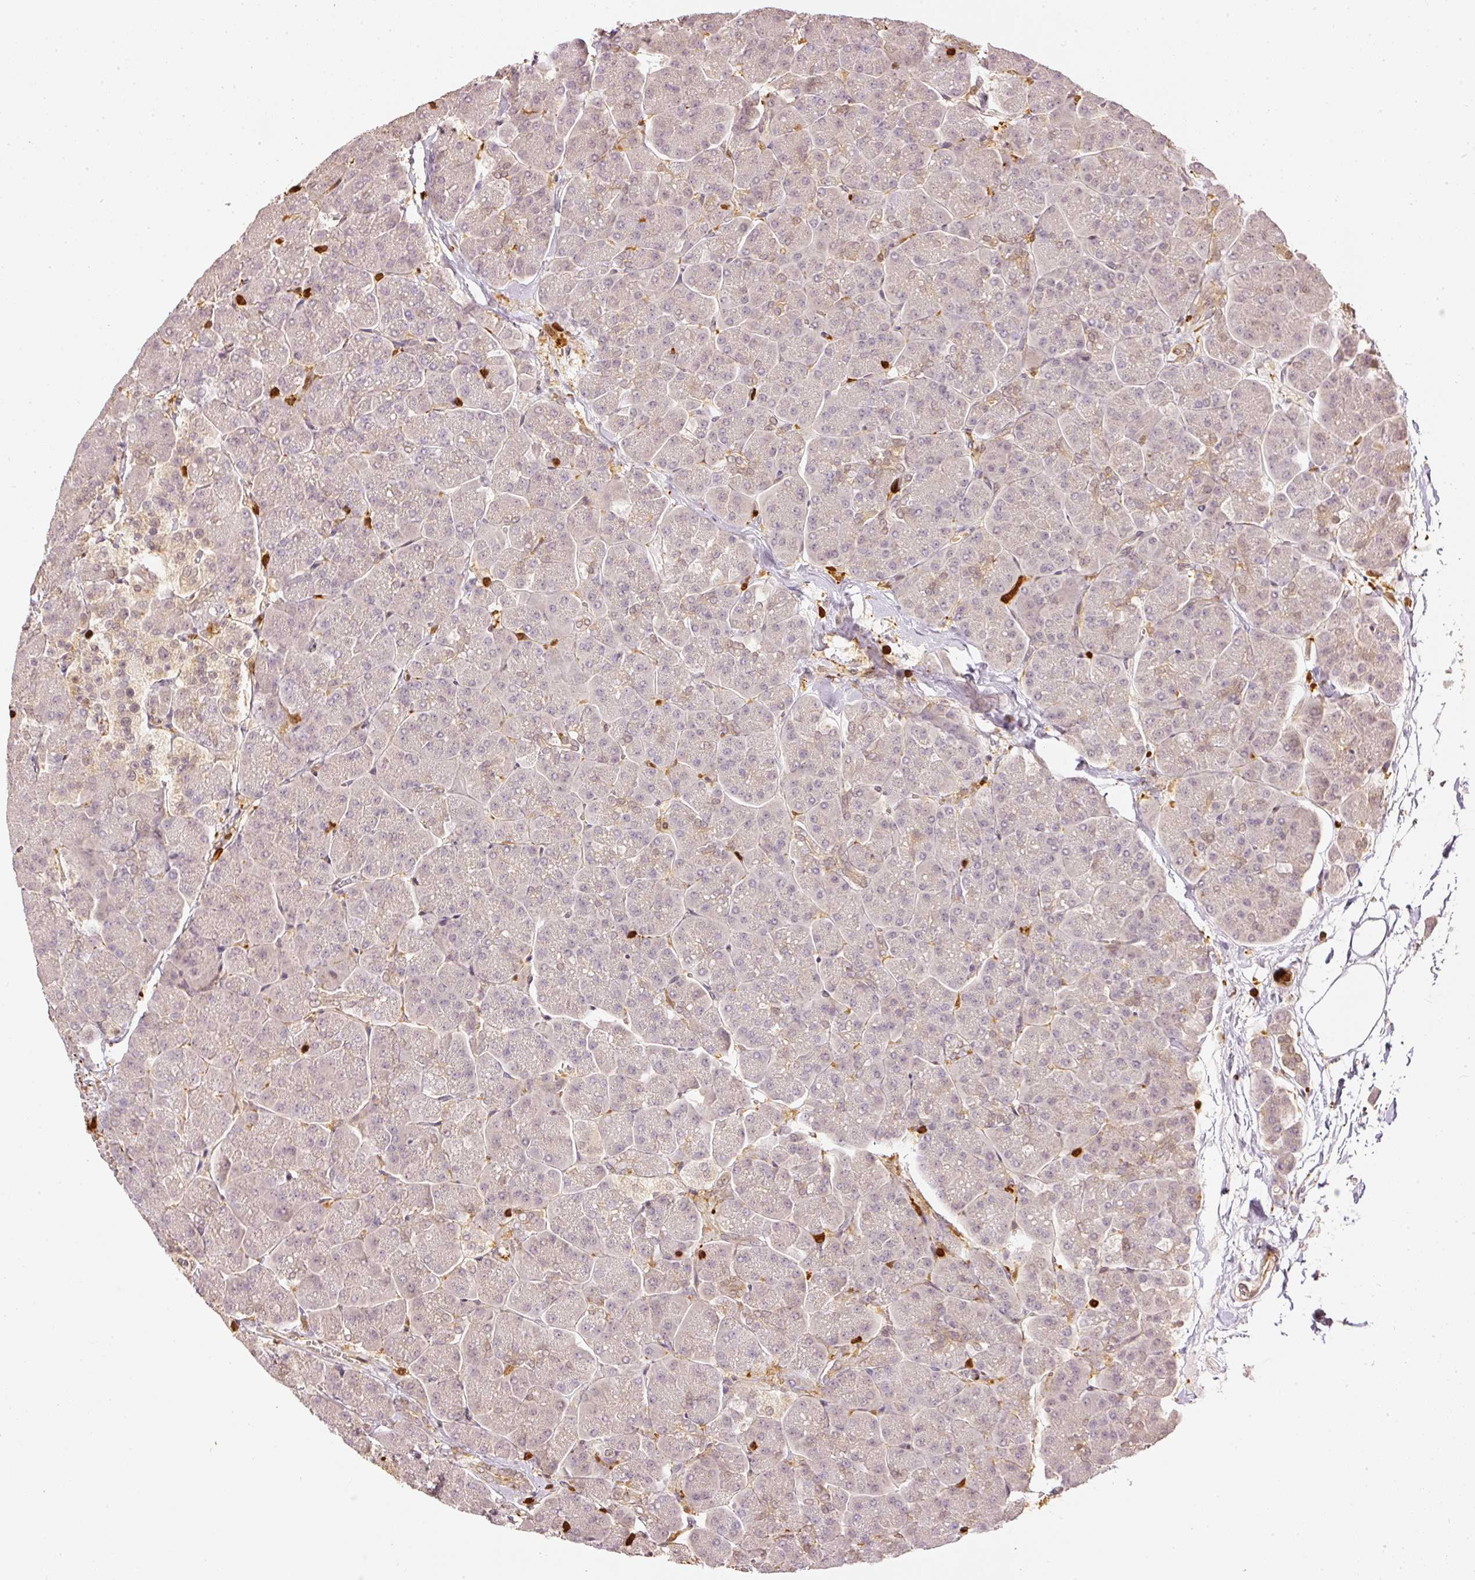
{"staining": {"intensity": "weak", "quantity": "<25%", "location": "cytoplasmic/membranous,nuclear"}, "tissue": "pancreas", "cell_type": "Exocrine glandular cells", "image_type": "normal", "snomed": [{"axis": "morphology", "description": "Normal tissue, NOS"}, {"axis": "topography", "description": "Pancreas"}, {"axis": "topography", "description": "Peripheral nerve tissue"}], "caption": "DAB immunohistochemical staining of benign pancreas reveals no significant positivity in exocrine glandular cells. Nuclei are stained in blue.", "gene": "PFN1", "patient": {"sex": "male", "age": 54}}